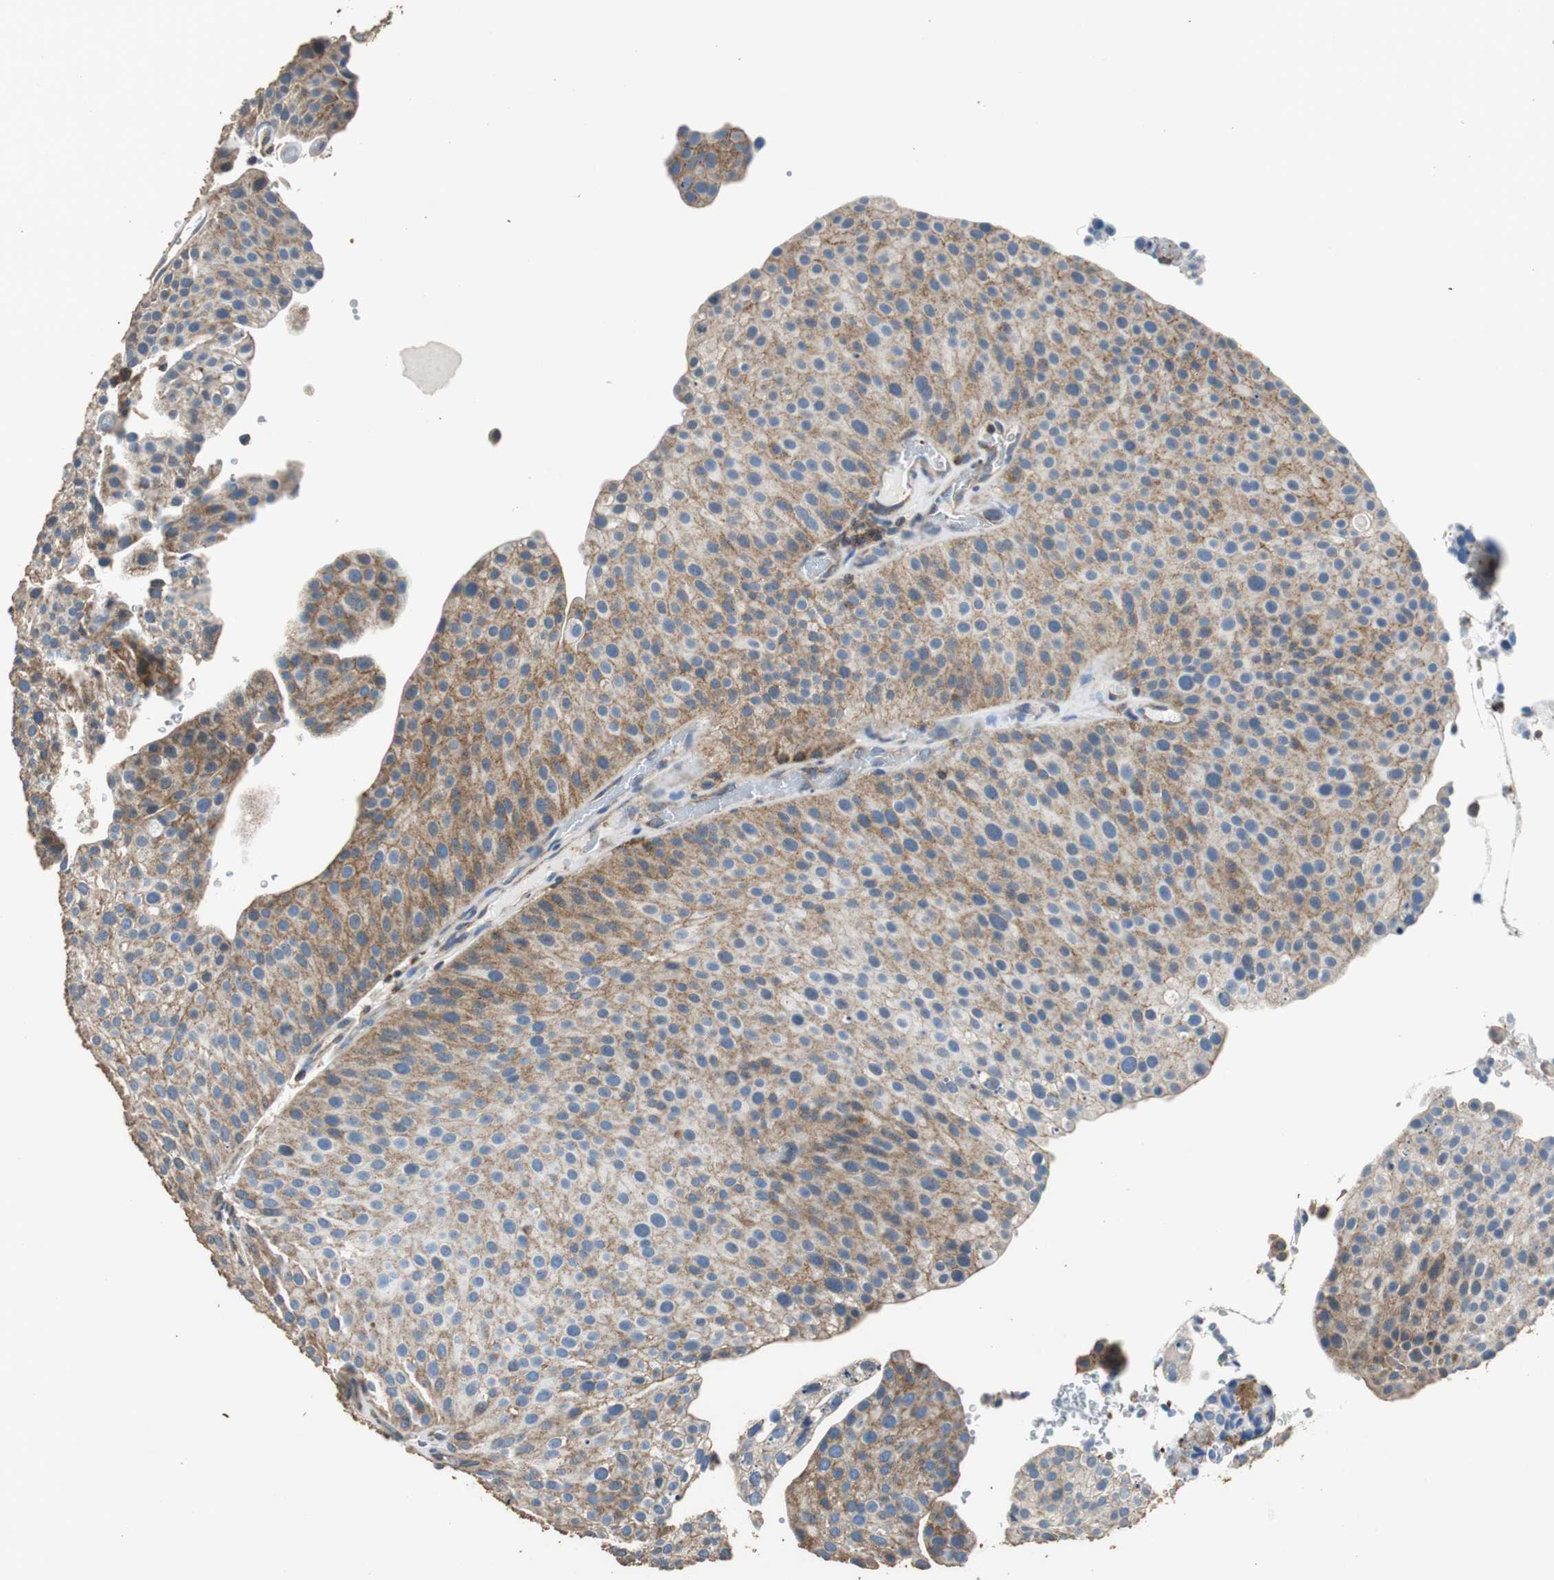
{"staining": {"intensity": "moderate", "quantity": ">75%", "location": "cytoplasmic/membranous"}, "tissue": "urothelial cancer", "cell_type": "Tumor cells", "image_type": "cancer", "snomed": [{"axis": "morphology", "description": "Urothelial carcinoma, Low grade"}, {"axis": "topography", "description": "Smooth muscle"}, {"axis": "topography", "description": "Urinary bladder"}], "caption": "Protein staining shows moderate cytoplasmic/membranous staining in approximately >75% of tumor cells in urothelial cancer.", "gene": "PRKRA", "patient": {"sex": "male", "age": 60}}